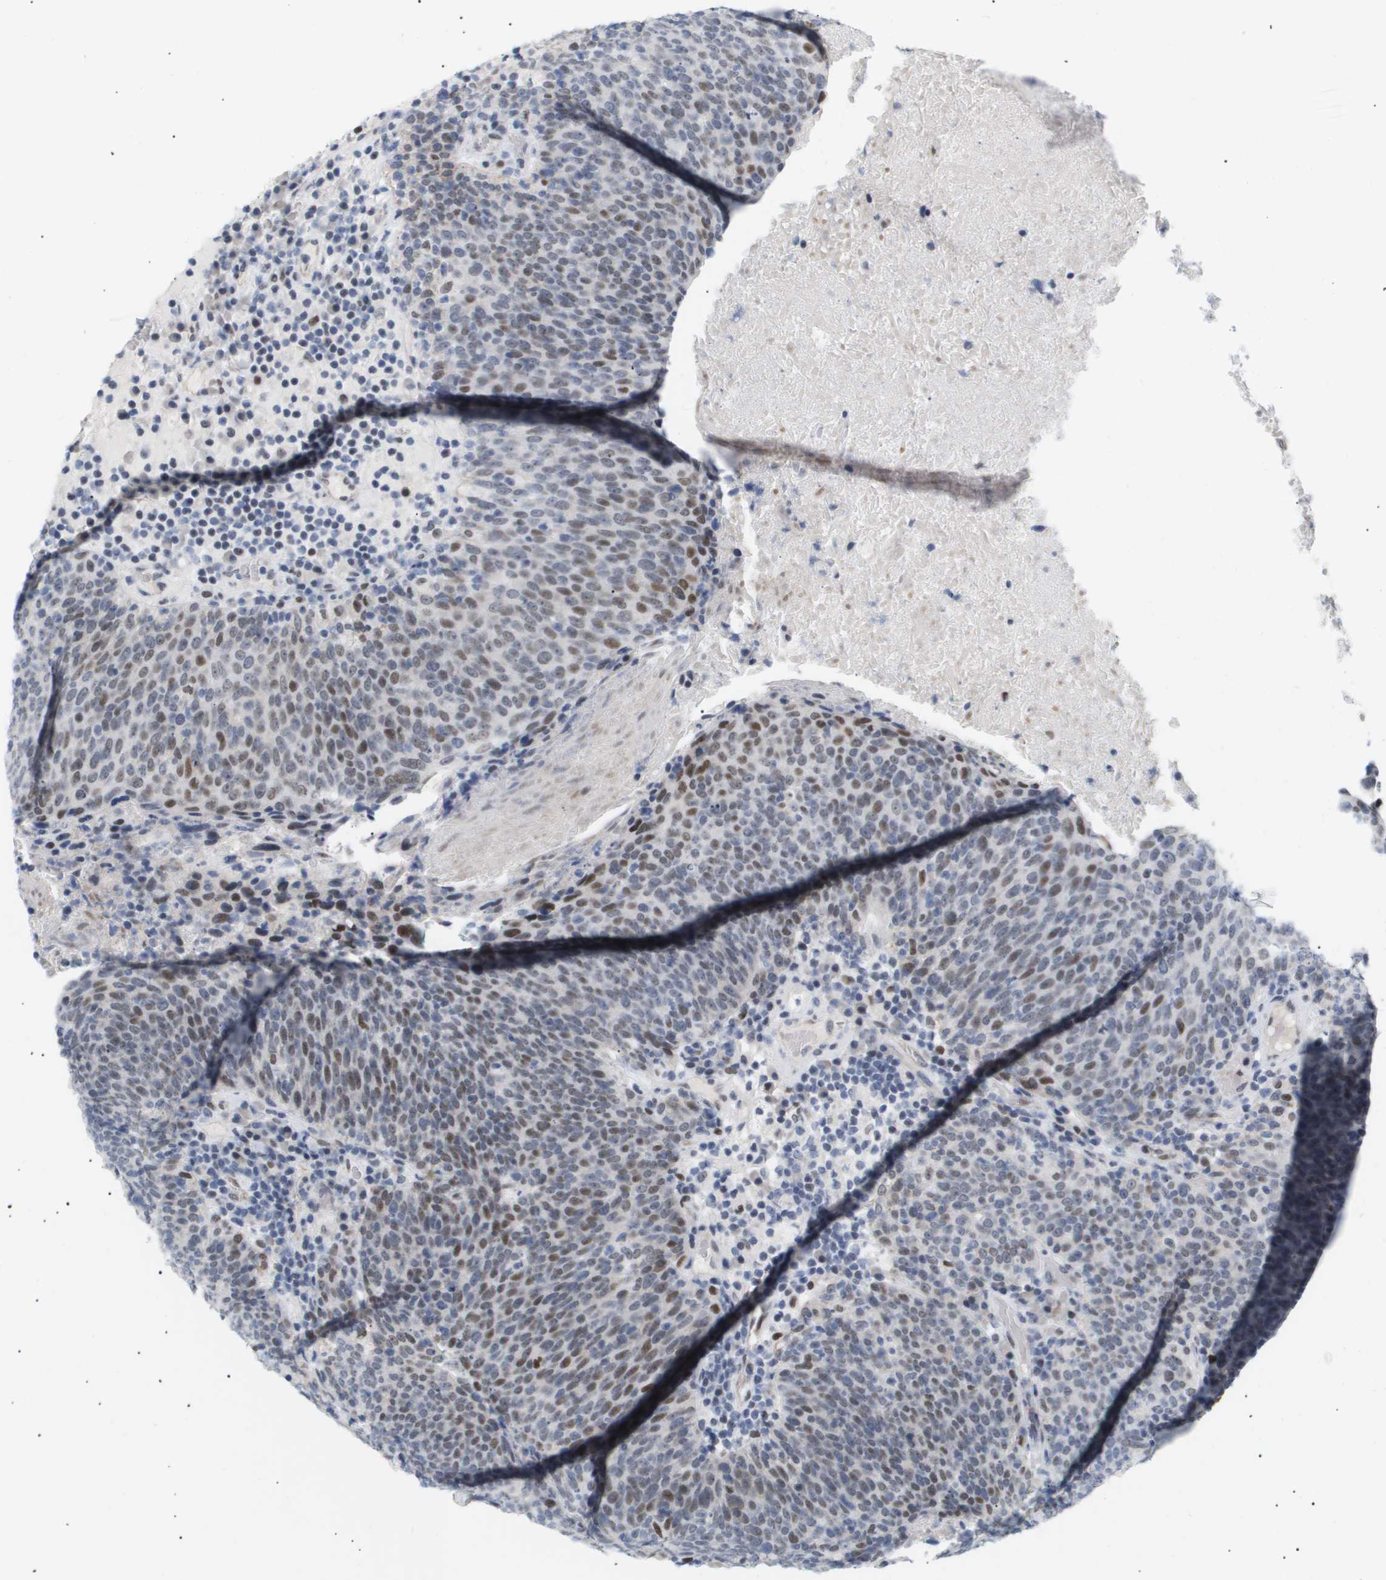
{"staining": {"intensity": "moderate", "quantity": "25%-75%", "location": "nuclear"}, "tissue": "head and neck cancer", "cell_type": "Tumor cells", "image_type": "cancer", "snomed": [{"axis": "morphology", "description": "Squamous cell carcinoma, NOS"}, {"axis": "morphology", "description": "Squamous cell carcinoma, metastatic, NOS"}, {"axis": "topography", "description": "Lymph node"}, {"axis": "topography", "description": "Head-Neck"}], "caption": "Moderate nuclear positivity for a protein is appreciated in approximately 25%-75% of tumor cells of head and neck cancer (metastatic squamous cell carcinoma) using IHC.", "gene": "PPARD", "patient": {"sex": "male", "age": 62}}